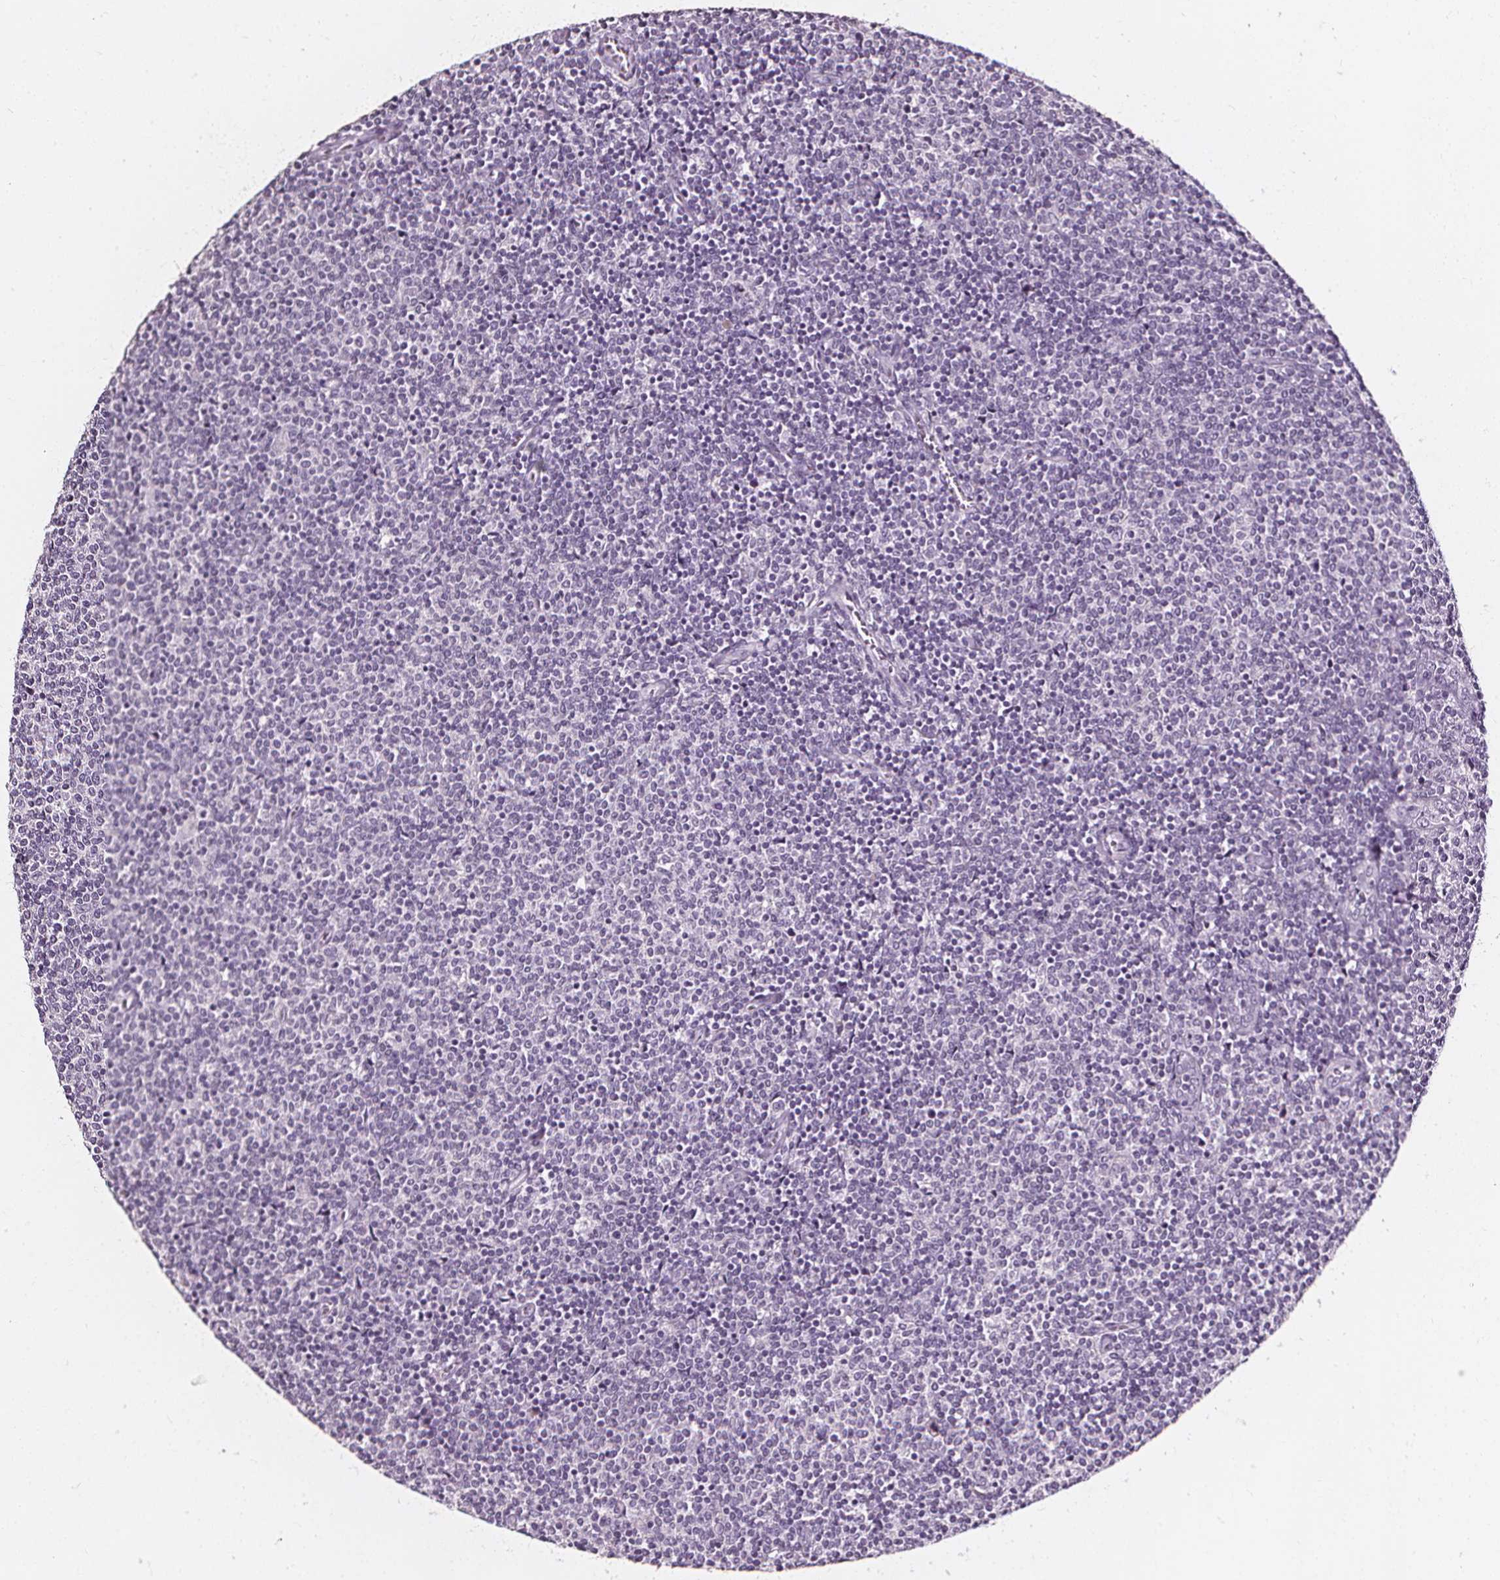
{"staining": {"intensity": "negative", "quantity": "none", "location": "none"}, "tissue": "lymphoma", "cell_type": "Tumor cells", "image_type": "cancer", "snomed": [{"axis": "morphology", "description": "Malignant lymphoma, non-Hodgkin's type, Low grade"}, {"axis": "topography", "description": "Lymph node"}], "caption": "The IHC photomicrograph has no significant staining in tumor cells of lymphoma tissue.", "gene": "DEFA5", "patient": {"sex": "male", "age": 52}}